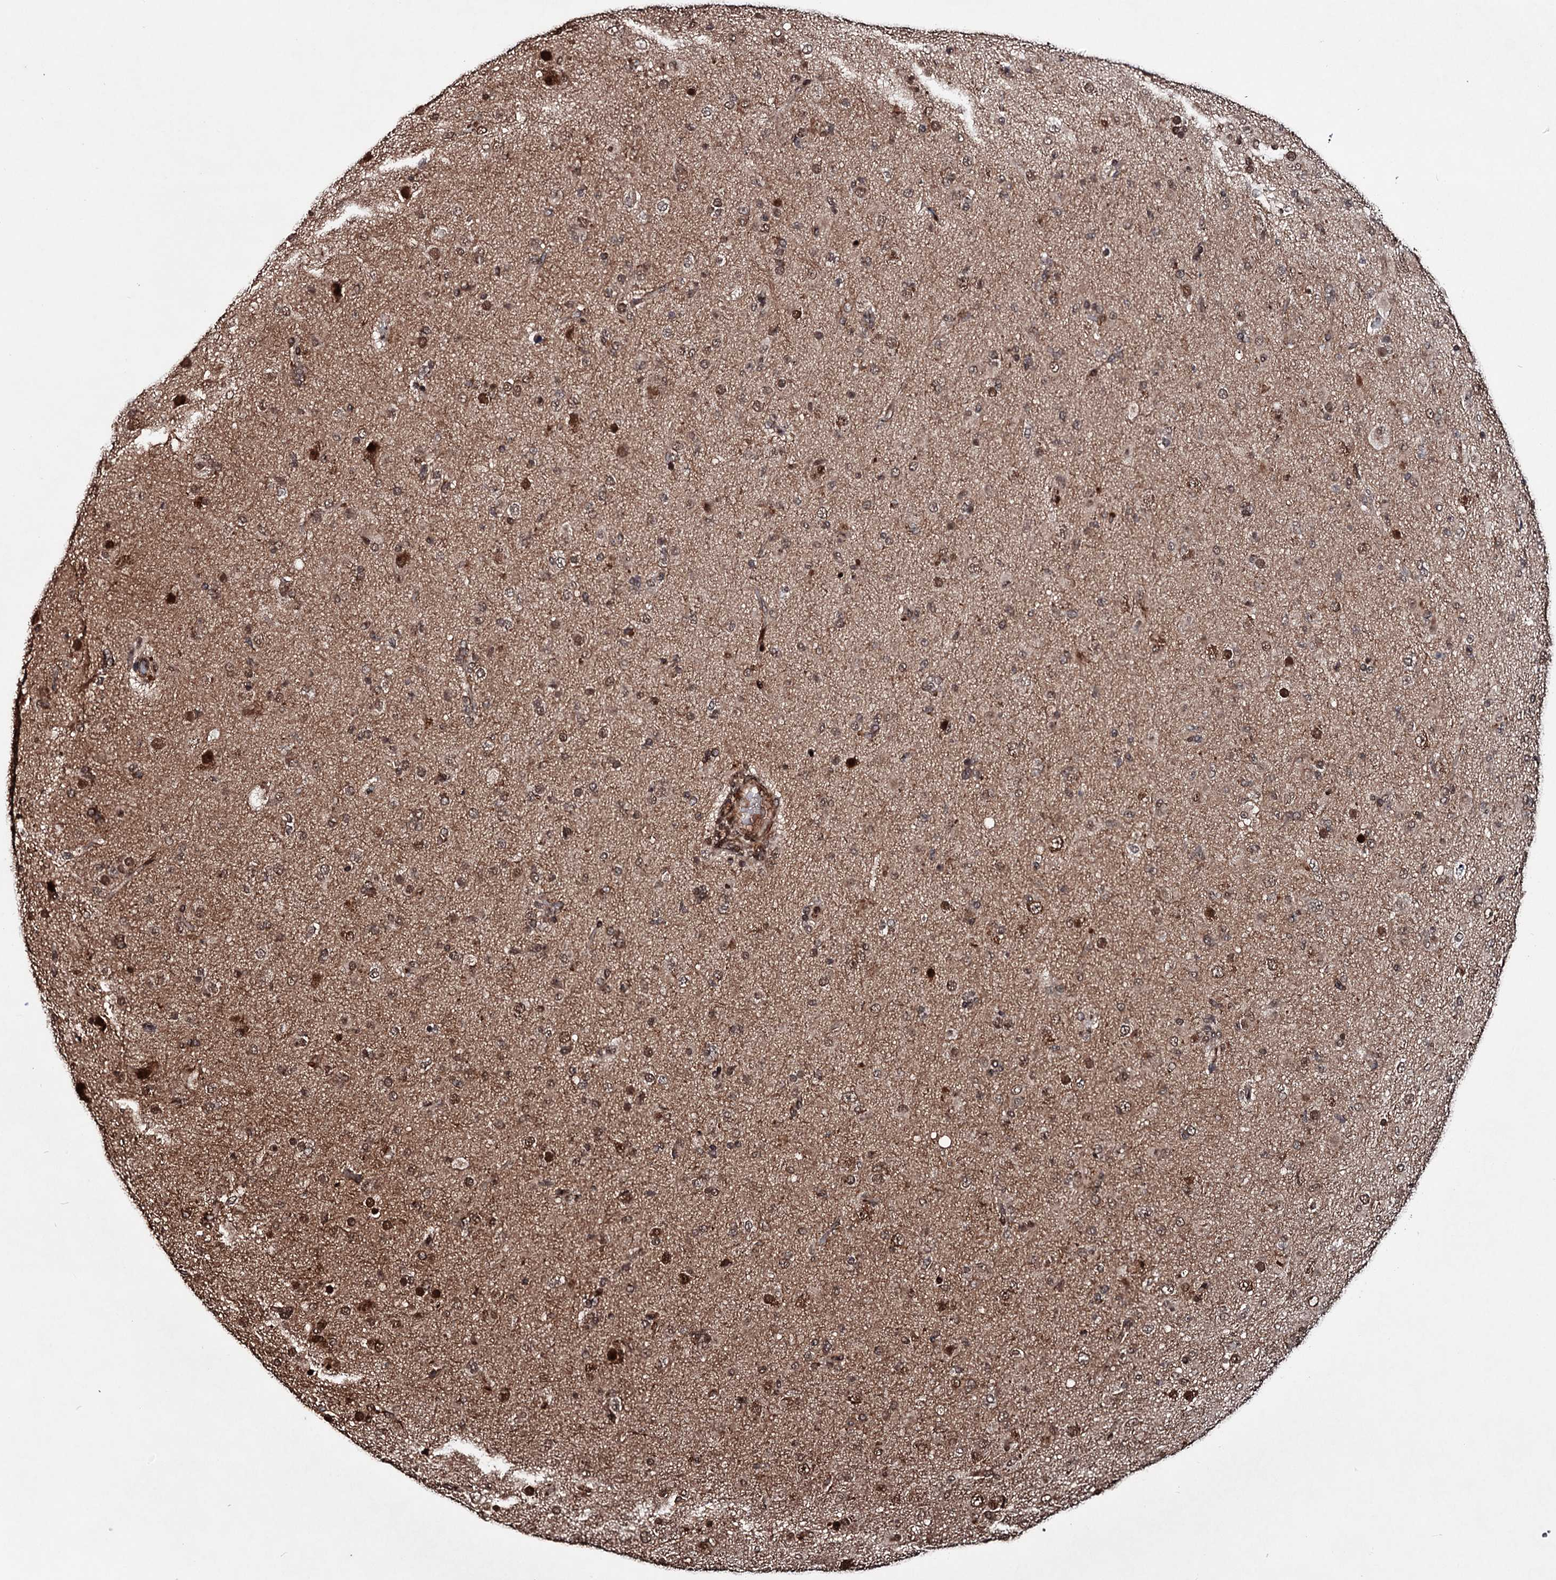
{"staining": {"intensity": "moderate", "quantity": "25%-75%", "location": "nuclear"}, "tissue": "glioma", "cell_type": "Tumor cells", "image_type": "cancer", "snomed": [{"axis": "morphology", "description": "Glioma, malignant, Low grade"}, {"axis": "topography", "description": "Brain"}], "caption": "Glioma stained for a protein (brown) exhibits moderate nuclear positive expression in approximately 25%-75% of tumor cells.", "gene": "EYA4", "patient": {"sex": "male", "age": 65}}